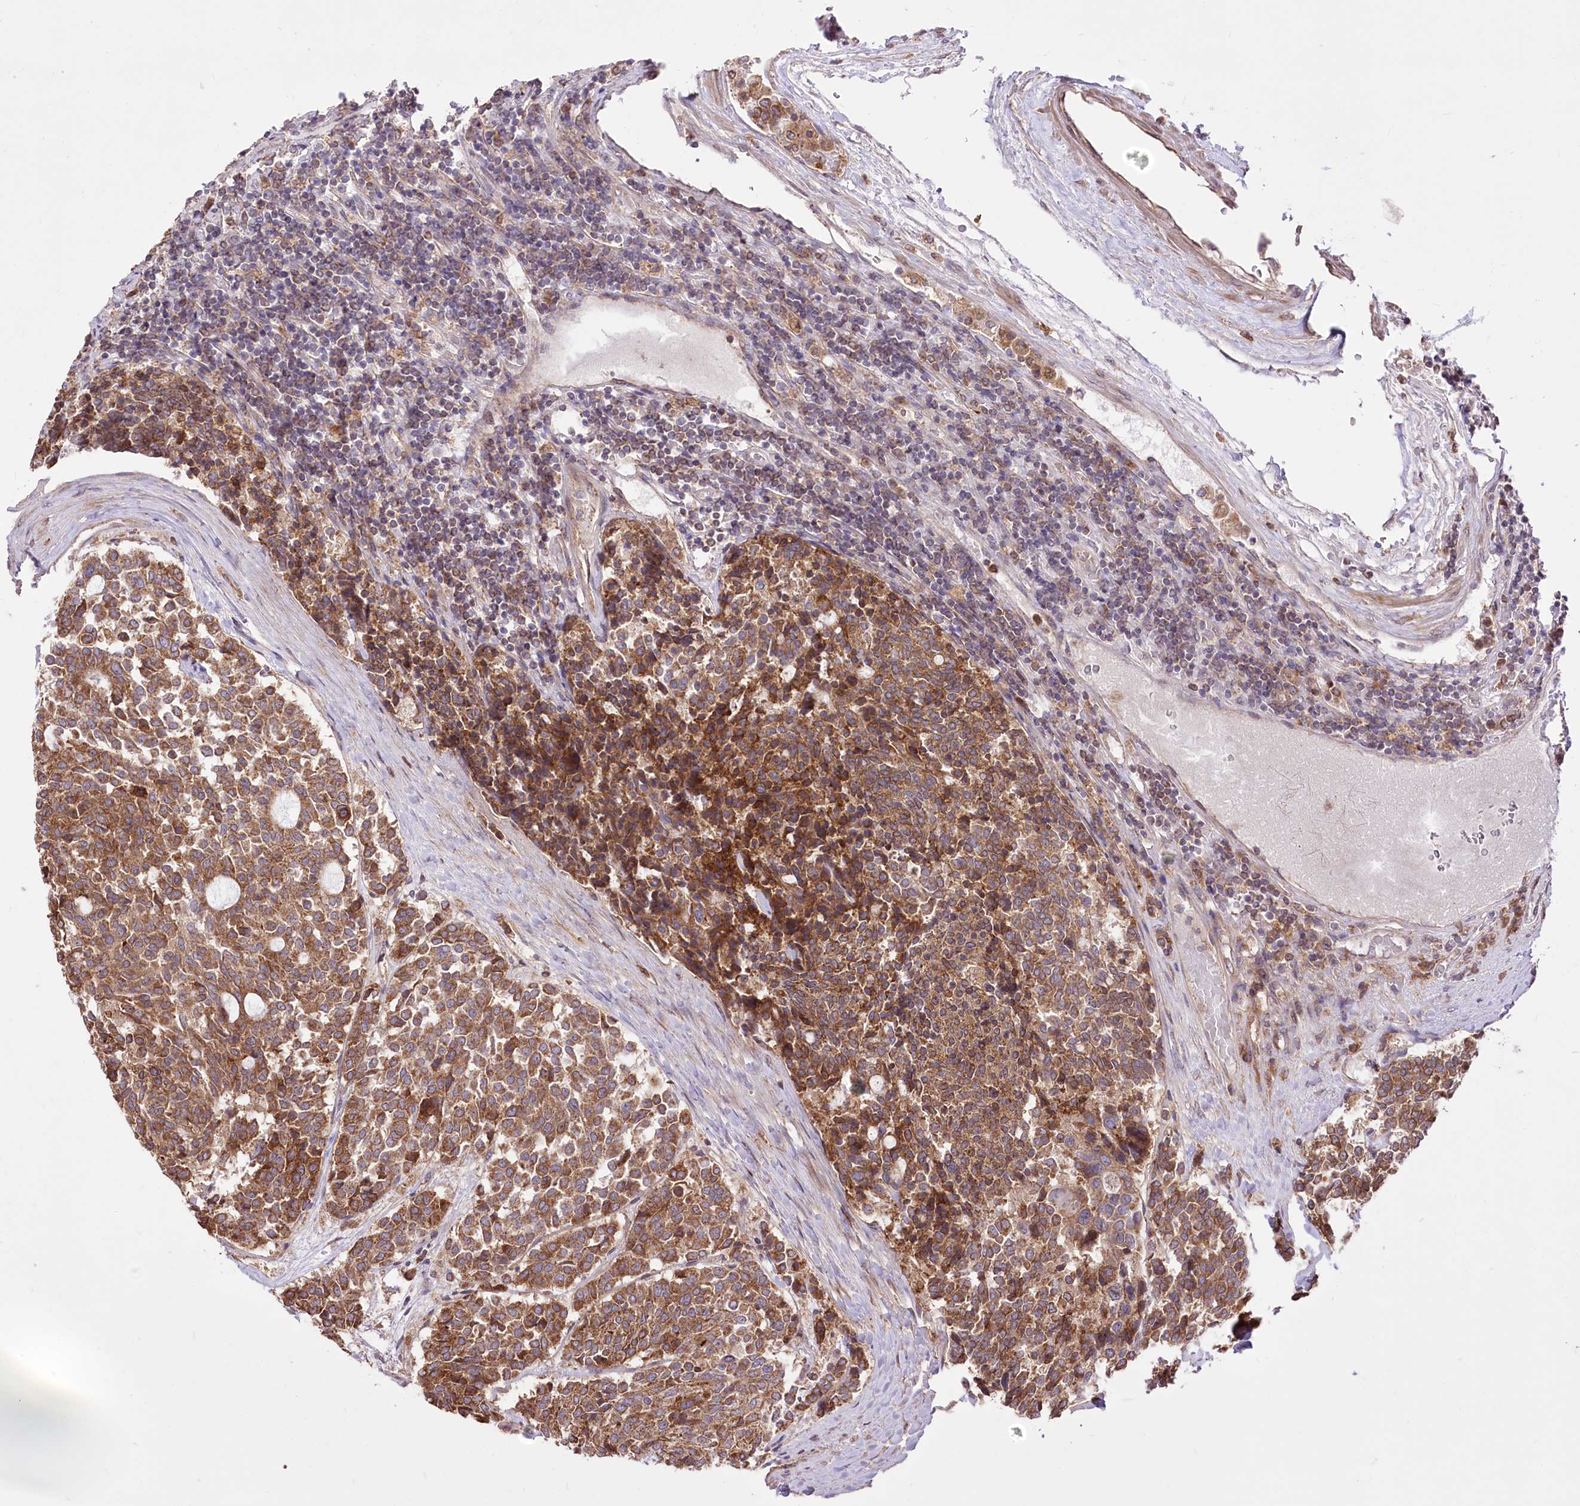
{"staining": {"intensity": "moderate", "quantity": ">75%", "location": "cytoplasmic/membranous"}, "tissue": "carcinoid", "cell_type": "Tumor cells", "image_type": "cancer", "snomed": [{"axis": "morphology", "description": "Carcinoid, malignant, NOS"}, {"axis": "topography", "description": "Pancreas"}], "caption": "Immunohistochemical staining of human carcinoid shows medium levels of moderate cytoplasmic/membranous protein positivity in approximately >75% of tumor cells.", "gene": "XYLB", "patient": {"sex": "female", "age": 54}}